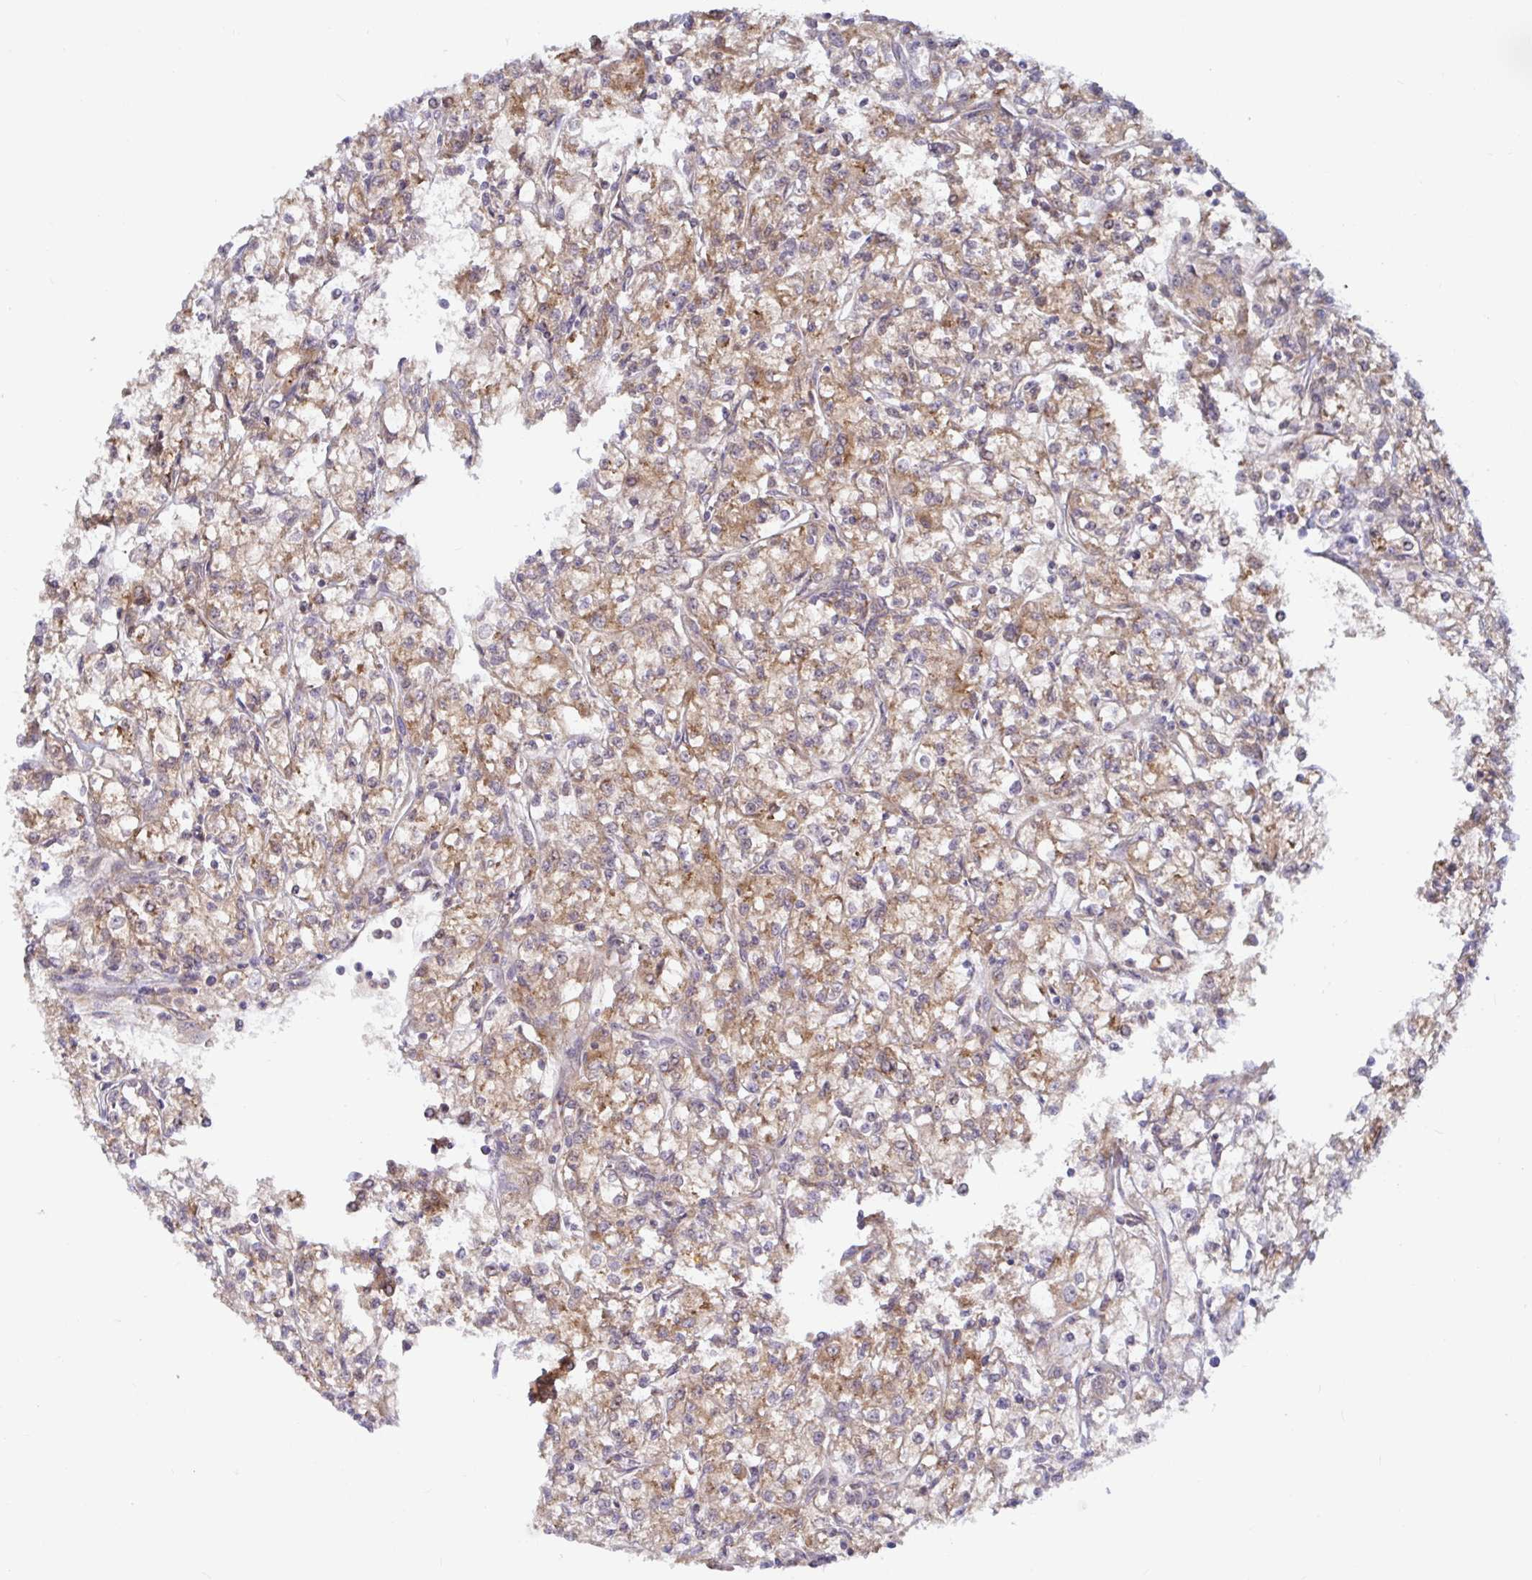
{"staining": {"intensity": "weak", "quantity": ">75%", "location": "cytoplasmic/membranous"}, "tissue": "renal cancer", "cell_type": "Tumor cells", "image_type": "cancer", "snomed": [{"axis": "morphology", "description": "Adenocarcinoma, NOS"}, {"axis": "topography", "description": "Kidney"}], "caption": "Protein staining of adenocarcinoma (renal) tissue shows weak cytoplasmic/membranous positivity in approximately >75% of tumor cells. (IHC, brightfield microscopy, high magnification).", "gene": "LARP1", "patient": {"sex": "female", "age": 59}}